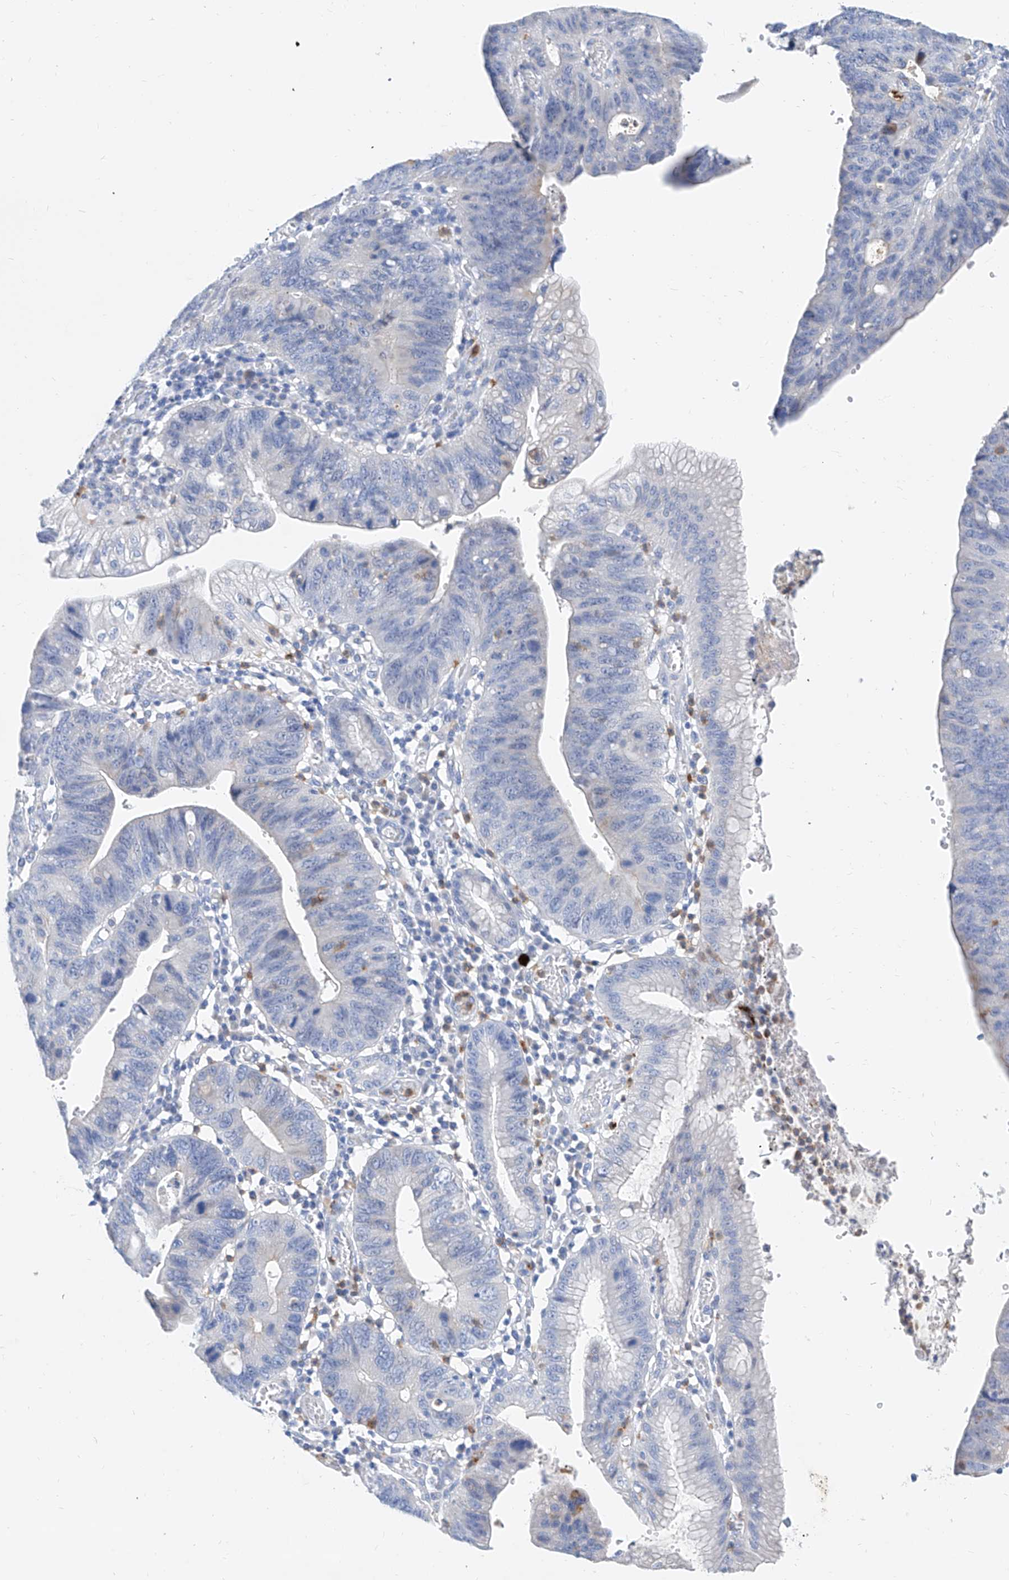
{"staining": {"intensity": "negative", "quantity": "none", "location": "none"}, "tissue": "stomach cancer", "cell_type": "Tumor cells", "image_type": "cancer", "snomed": [{"axis": "morphology", "description": "Adenocarcinoma, NOS"}, {"axis": "topography", "description": "Stomach"}], "caption": "Immunohistochemical staining of human stomach cancer exhibits no significant expression in tumor cells.", "gene": "SLC25A29", "patient": {"sex": "male", "age": 59}}